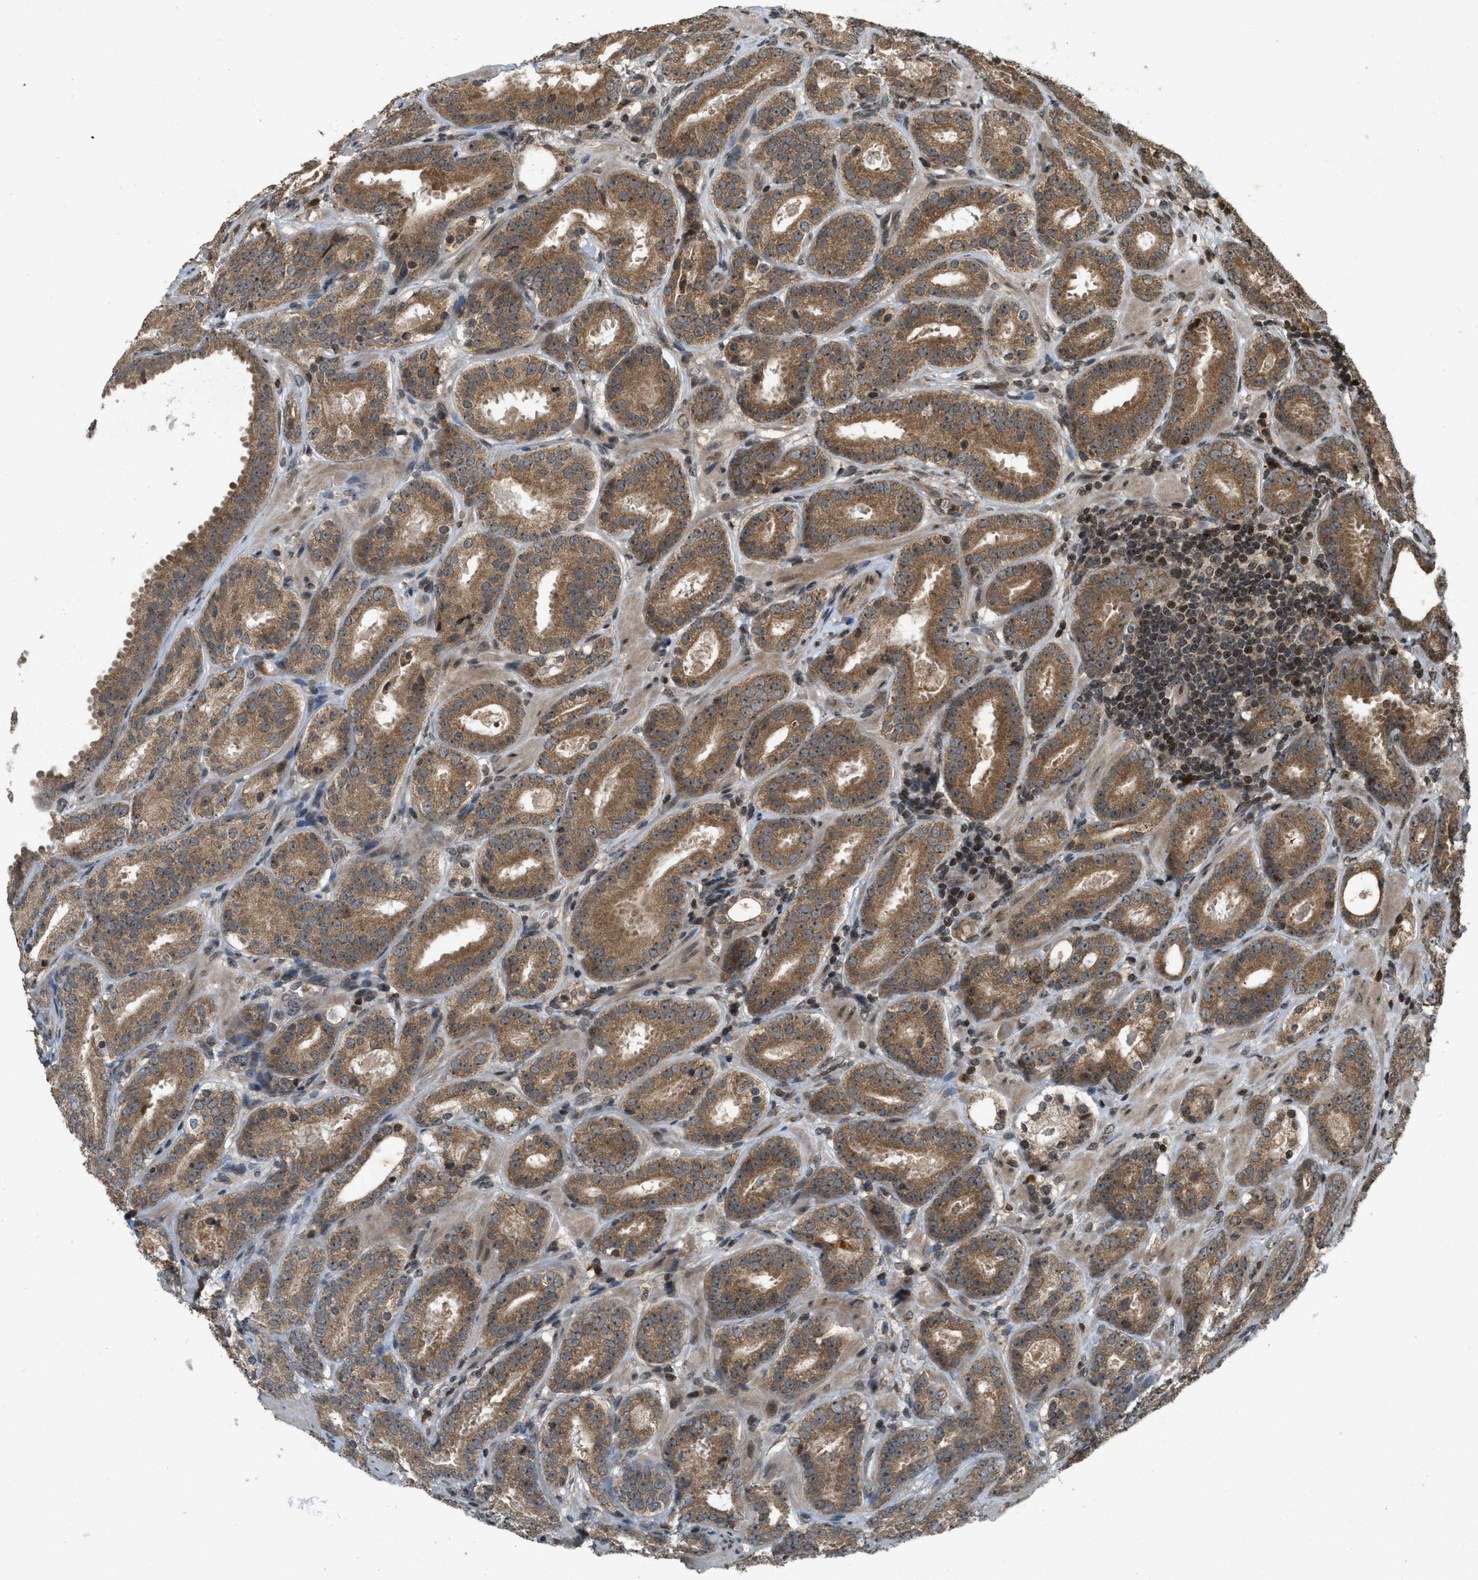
{"staining": {"intensity": "moderate", "quantity": ">75%", "location": "cytoplasmic/membranous"}, "tissue": "prostate cancer", "cell_type": "Tumor cells", "image_type": "cancer", "snomed": [{"axis": "morphology", "description": "Adenocarcinoma, Low grade"}, {"axis": "topography", "description": "Prostate"}], "caption": "IHC image of prostate adenocarcinoma (low-grade) stained for a protein (brown), which exhibits medium levels of moderate cytoplasmic/membranous expression in approximately >75% of tumor cells.", "gene": "SIAH1", "patient": {"sex": "male", "age": 69}}